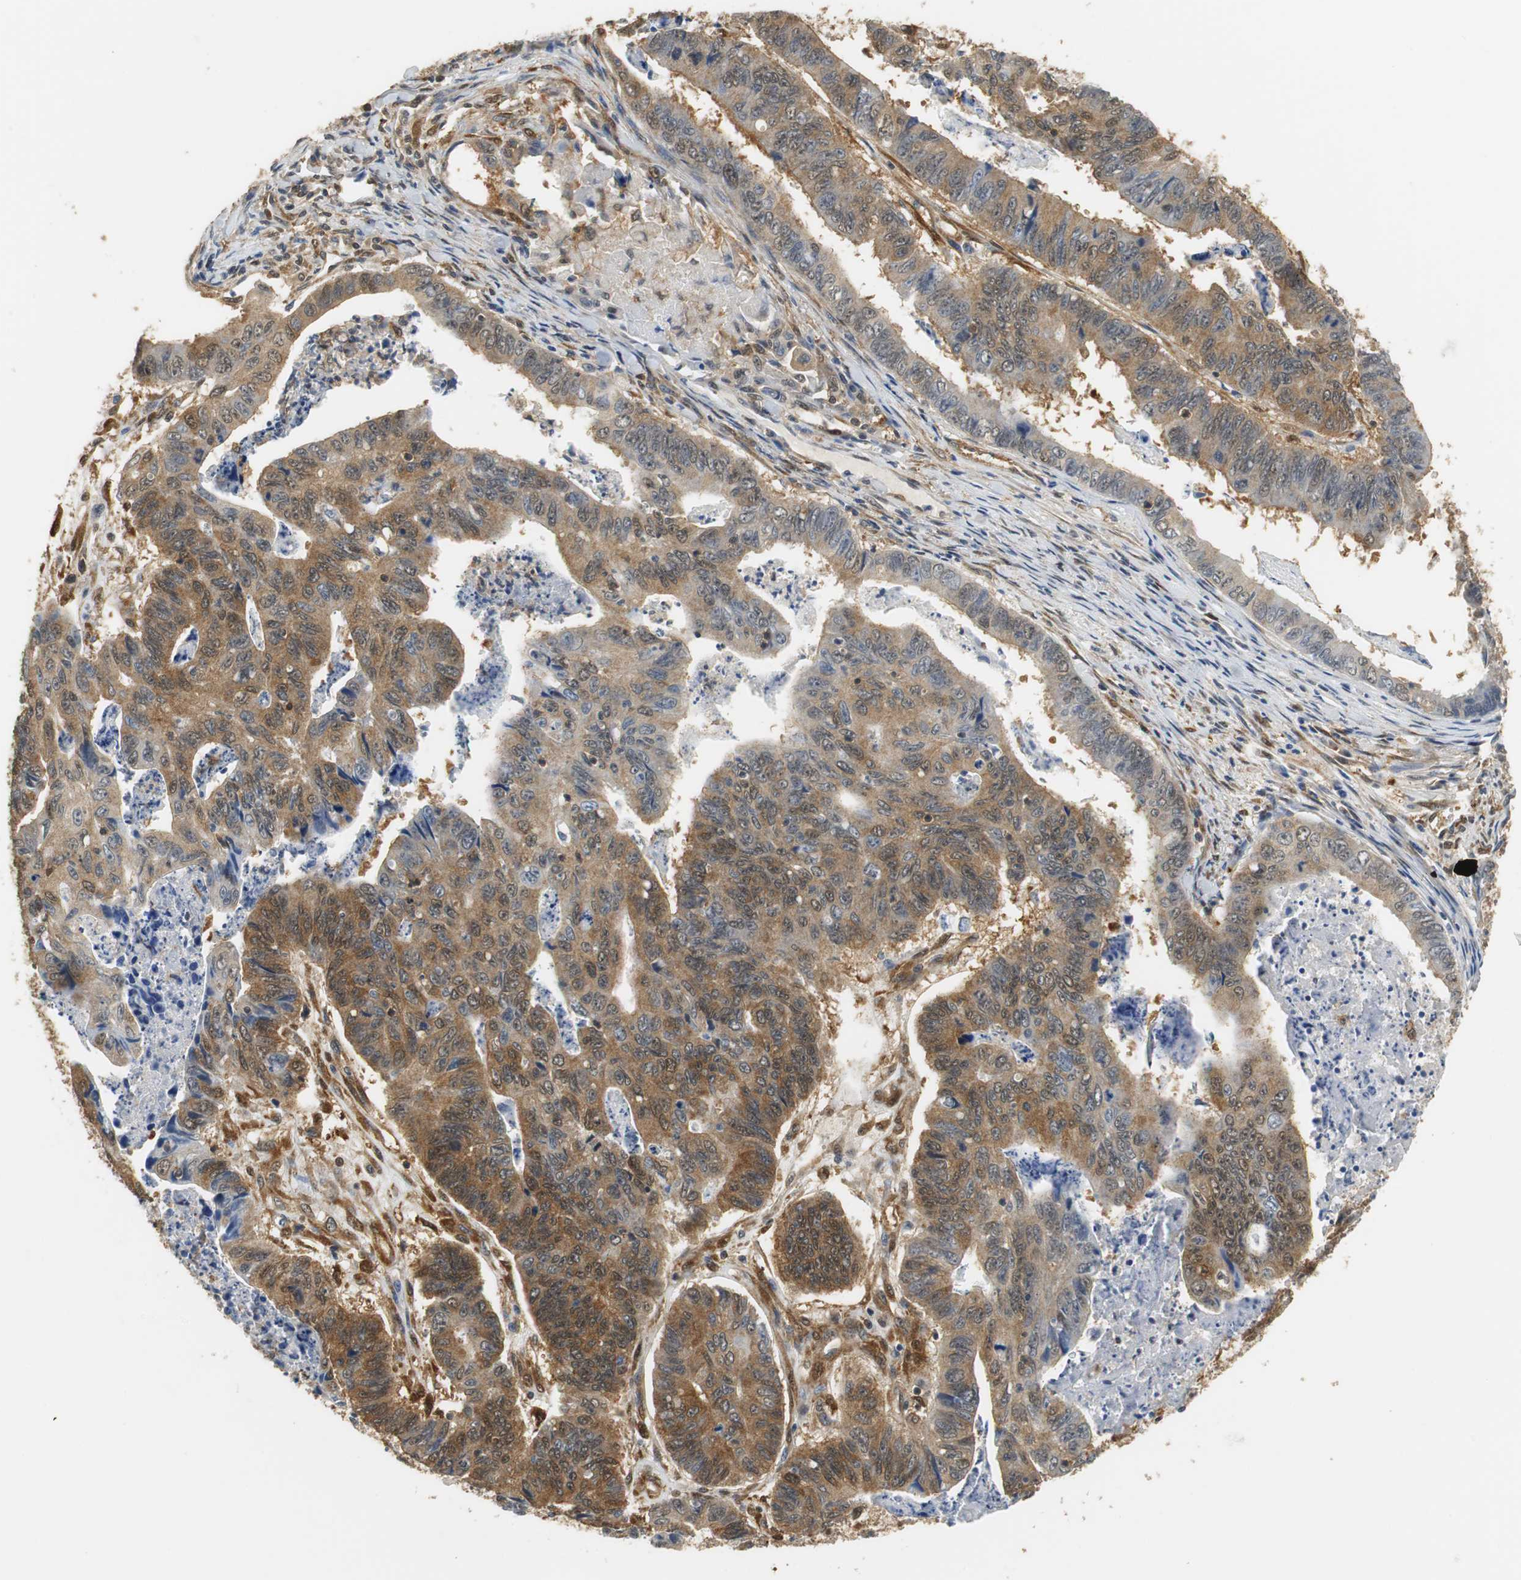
{"staining": {"intensity": "moderate", "quantity": ">75%", "location": "cytoplasmic/membranous,nuclear"}, "tissue": "stomach cancer", "cell_type": "Tumor cells", "image_type": "cancer", "snomed": [{"axis": "morphology", "description": "Adenocarcinoma, NOS"}, {"axis": "topography", "description": "Stomach, lower"}], "caption": "Stomach cancer stained with DAB immunohistochemistry shows medium levels of moderate cytoplasmic/membranous and nuclear expression in about >75% of tumor cells.", "gene": "UBQLN2", "patient": {"sex": "male", "age": 77}}